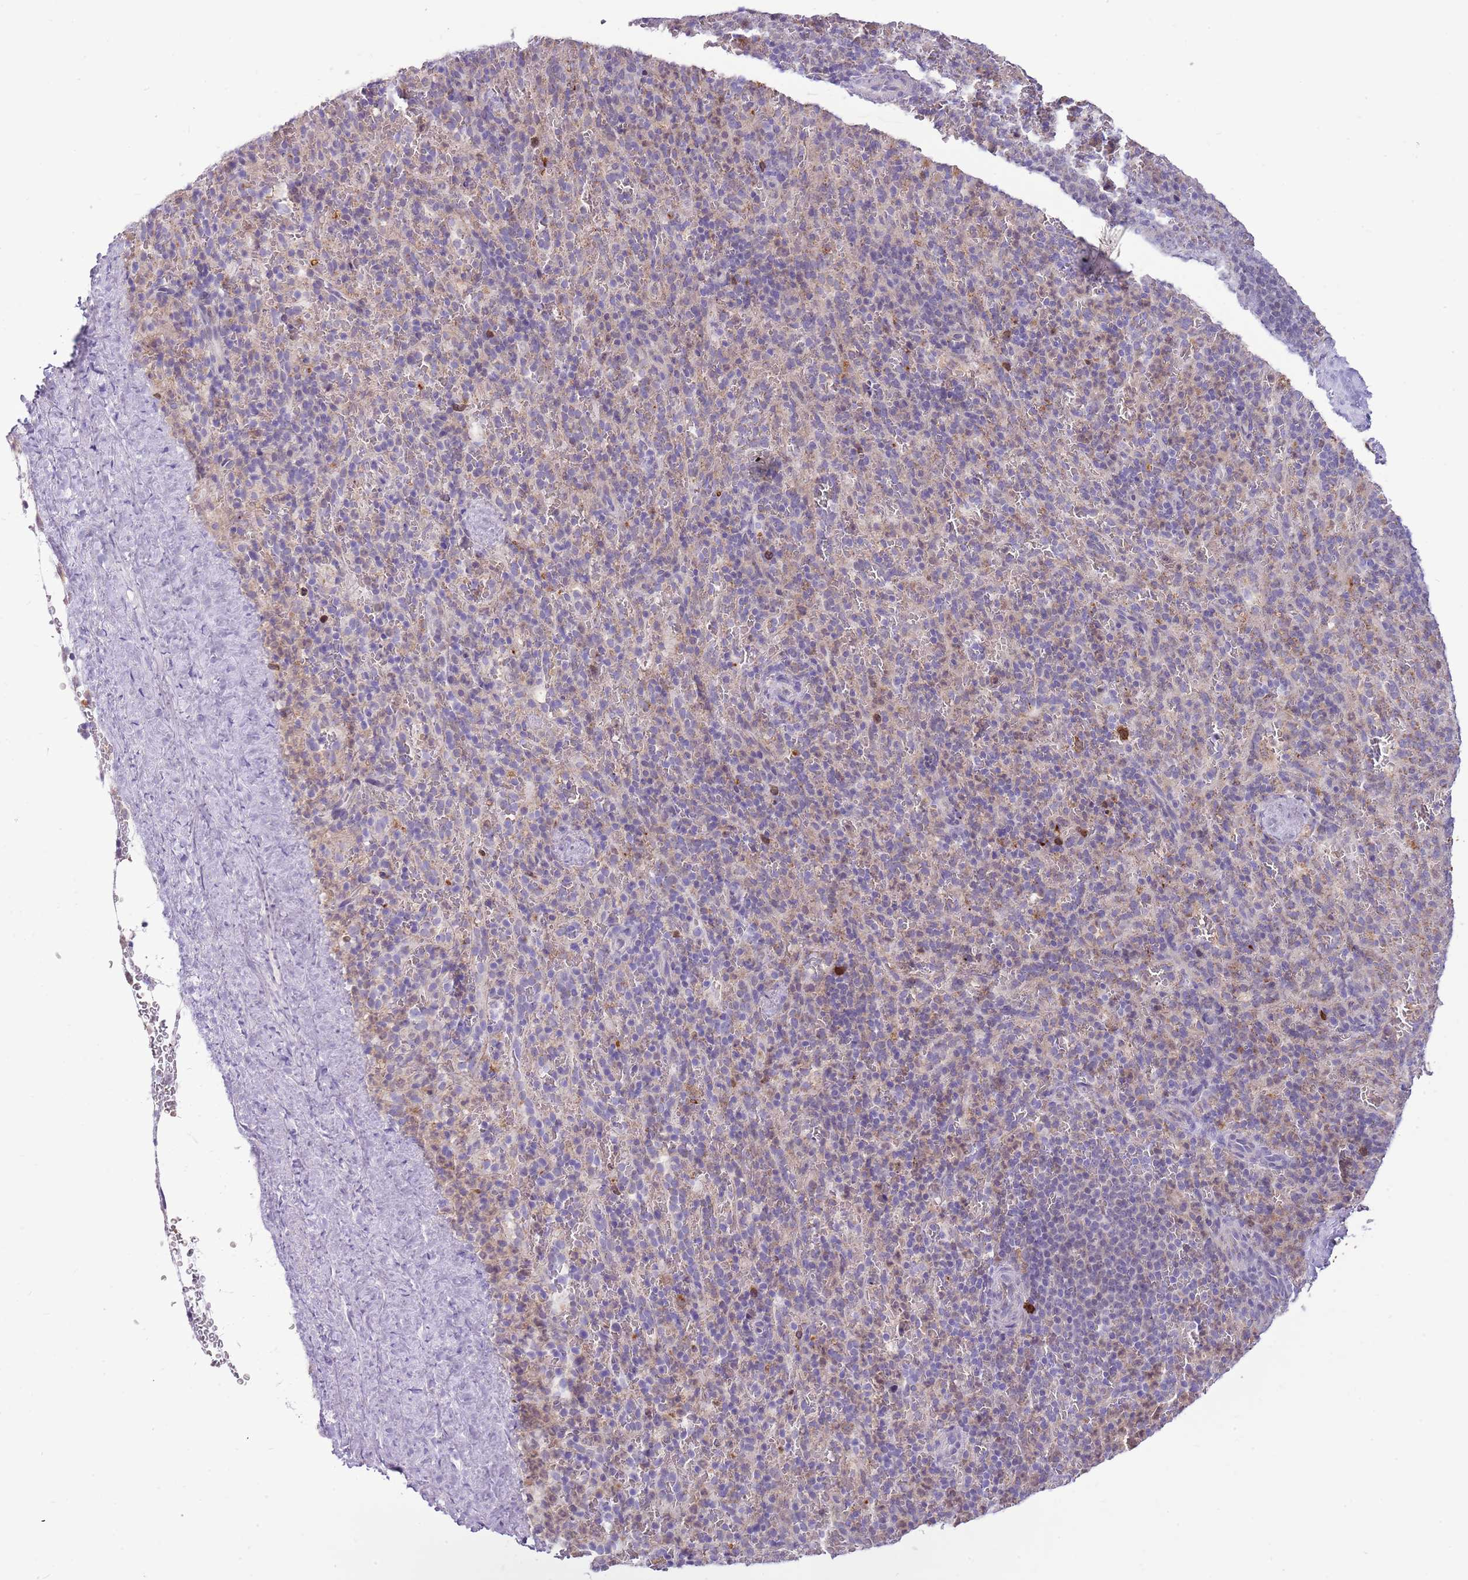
{"staining": {"intensity": "weak", "quantity": "<25%", "location": "cytoplasmic/membranous"}, "tissue": "spleen", "cell_type": "Cells in red pulp", "image_type": "normal", "snomed": [{"axis": "morphology", "description": "Normal tissue, NOS"}, {"axis": "topography", "description": "Spleen"}], "caption": "Image shows no protein staining in cells in red pulp of benign spleen.", "gene": "PCNX1", "patient": {"sex": "female", "age": 21}}